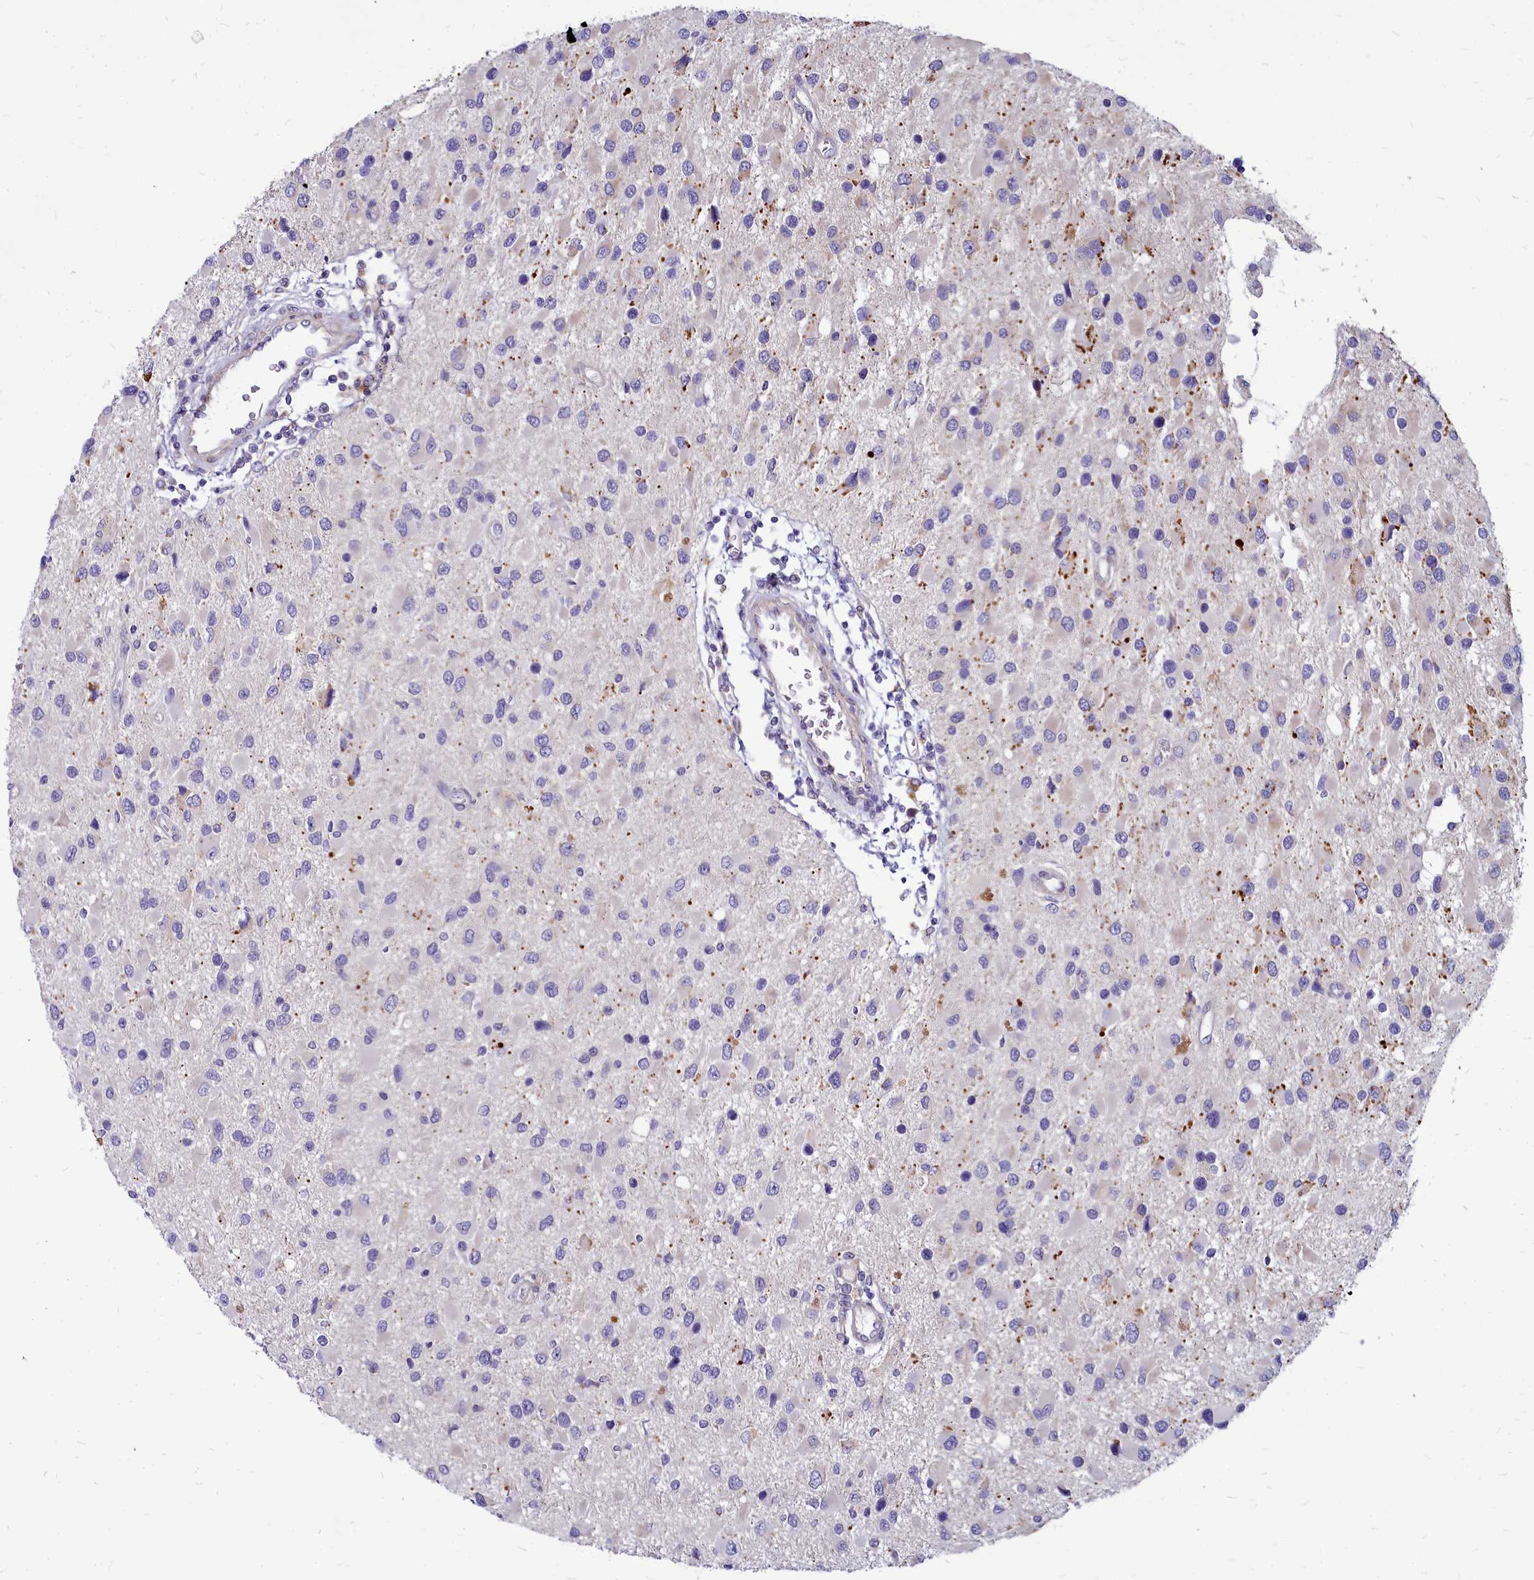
{"staining": {"intensity": "negative", "quantity": "none", "location": "none"}, "tissue": "glioma", "cell_type": "Tumor cells", "image_type": "cancer", "snomed": [{"axis": "morphology", "description": "Glioma, malignant, High grade"}, {"axis": "topography", "description": "Brain"}], "caption": "The photomicrograph shows no staining of tumor cells in malignant glioma (high-grade).", "gene": "SMPD4", "patient": {"sex": "male", "age": 53}}